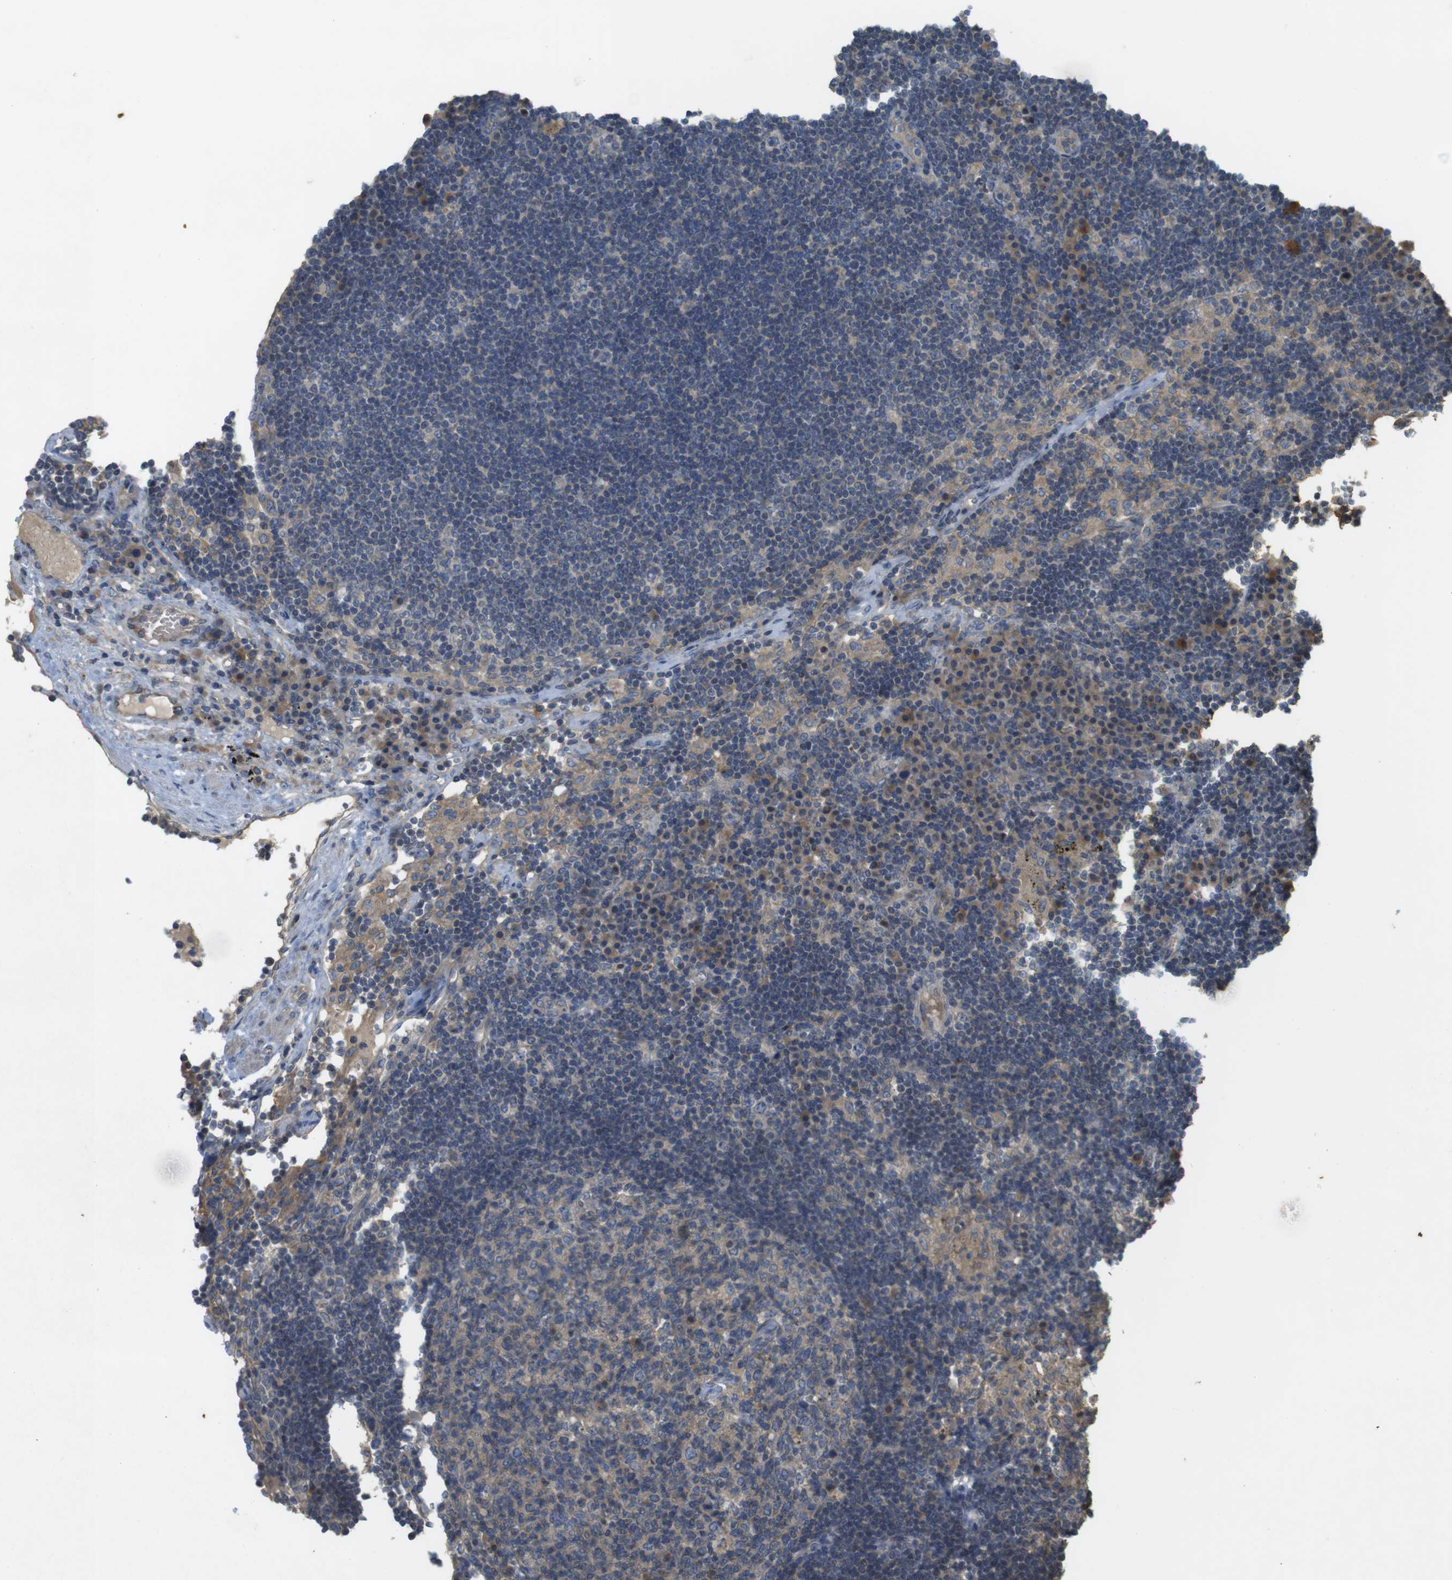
{"staining": {"intensity": "weak", "quantity": "25%-75%", "location": "cytoplasmic/membranous"}, "tissue": "lymph node", "cell_type": "Germinal center cells", "image_type": "normal", "snomed": [{"axis": "morphology", "description": "Normal tissue, NOS"}, {"axis": "morphology", "description": "Squamous cell carcinoma, metastatic, NOS"}, {"axis": "topography", "description": "Lymph node"}], "caption": "The histopathology image demonstrates staining of unremarkable lymph node, revealing weak cytoplasmic/membranous protein positivity (brown color) within germinal center cells.", "gene": "CLTC", "patient": {"sex": "female", "age": 53}}